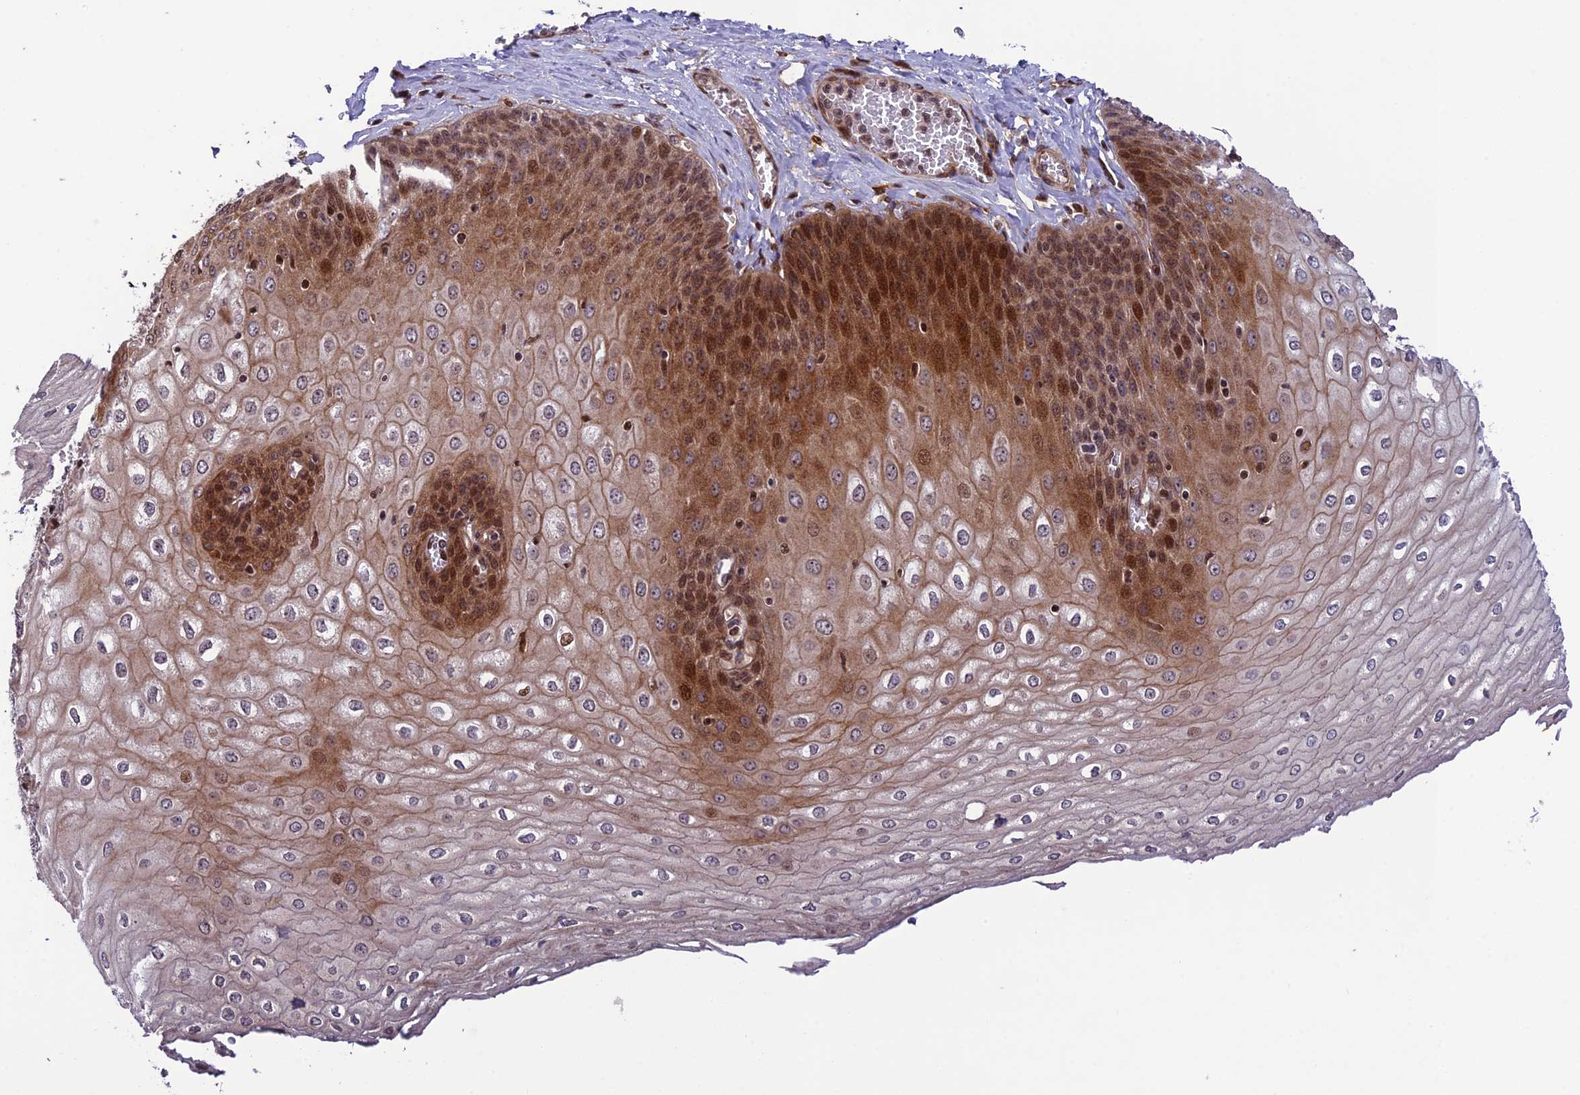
{"staining": {"intensity": "moderate", "quantity": ">75%", "location": "cytoplasmic/membranous,nuclear"}, "tissue": "esophagus", "cell_type": "Squamous epithelial cells", "image_type": "normal", "snomed": [{"axis": "morphology", "description": "Normal tissue, NOS"}, {"axis": "topography", "description": "Esophagus"}], "caption": "IHC of normal human esophagus demonstrates medium levels of moderate cytoplasmic/membranous,nuclear staining in approximately >75% of squamous epithelial cells.", "gene": "SMIM7", "patient": {"sex": "male", "age": 60}}